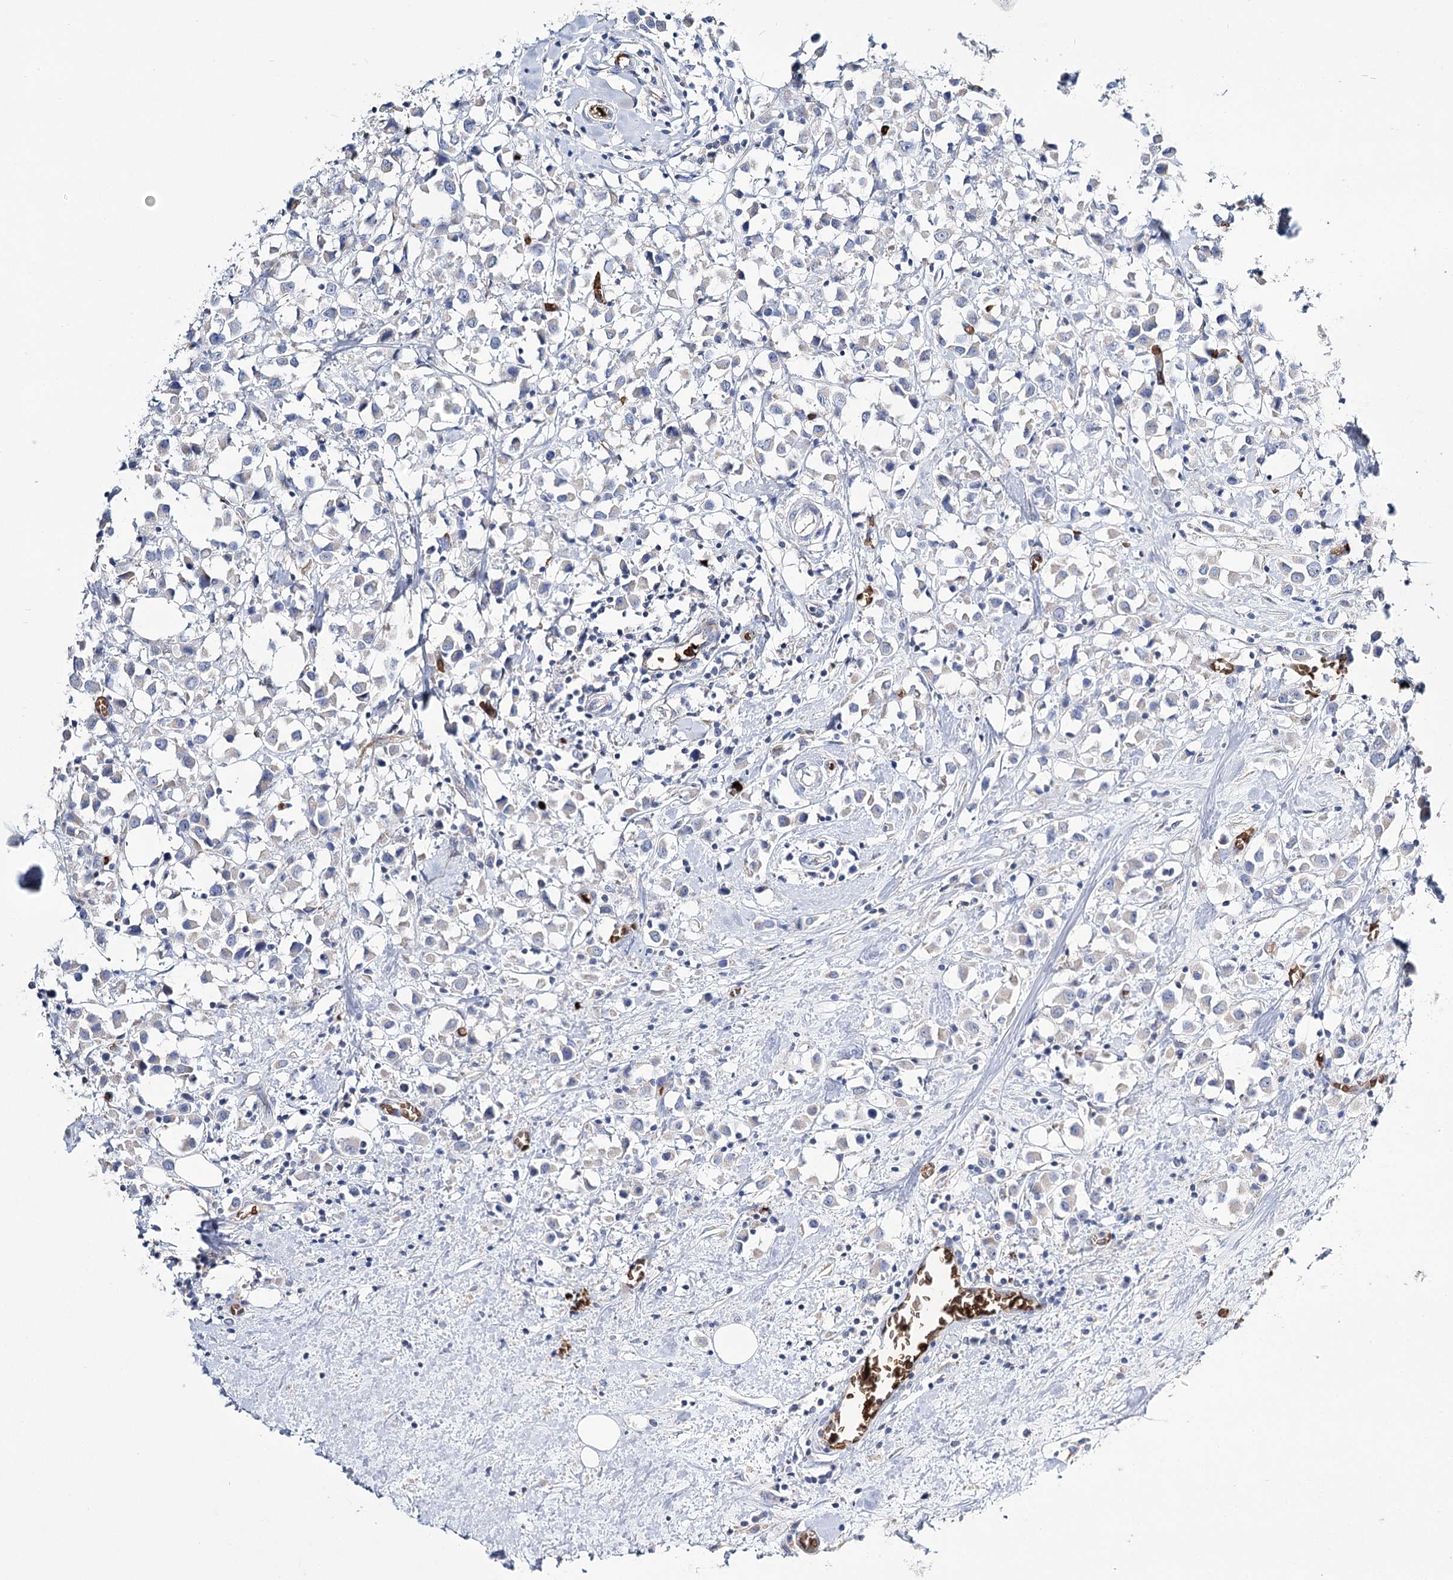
{"staining": {"intensity": "negative", "quantity": "none", "location": "none"}, "tissue": "breast cancer", "cell_type": "Tumor cells", "image_type": "cancer", "snomed": [{"axis": "morphology", "description": "Duct carcinoma"}, {"axis": "topography", "description": "Breast"}], "caption": "Tumor cells are negative for brown protein staining in breast invasive ductal carcinoma.", "gene": "GBF1", "patient": {"sex": "female", "age": 61}}